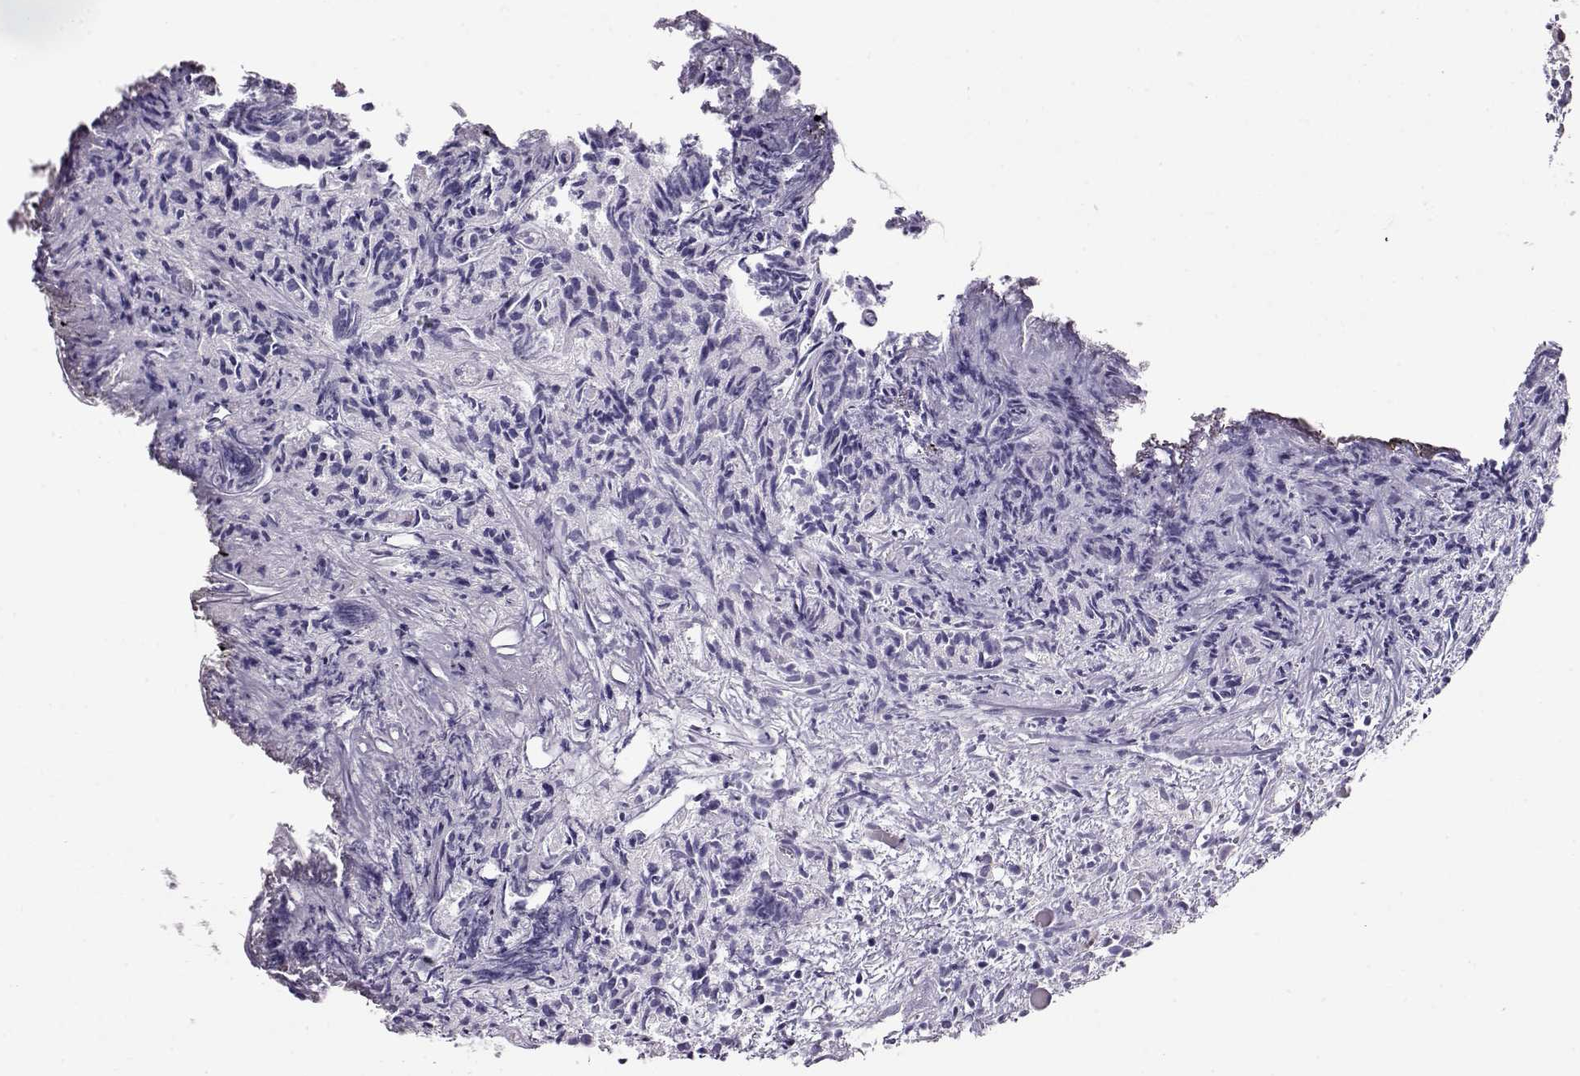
{"staining": {"intensity": "negative", "quantity": "none", "location": "none"}, "tissue": "prostate cancer", "cell_type": "Tumor cells", "image_type": "cancer", "snomed": [{"axis": "morphology", "description": "Adenocarcinoma, High grade"}, {"axis": "topography", "description": "Prostate"}], "caption": "The histopathology image shows no staining of tumor cells in adenocarcinoma (high-grade) (prostate).", "gene": "CCR8", "patient": {"sex": "male", "age": 53}}